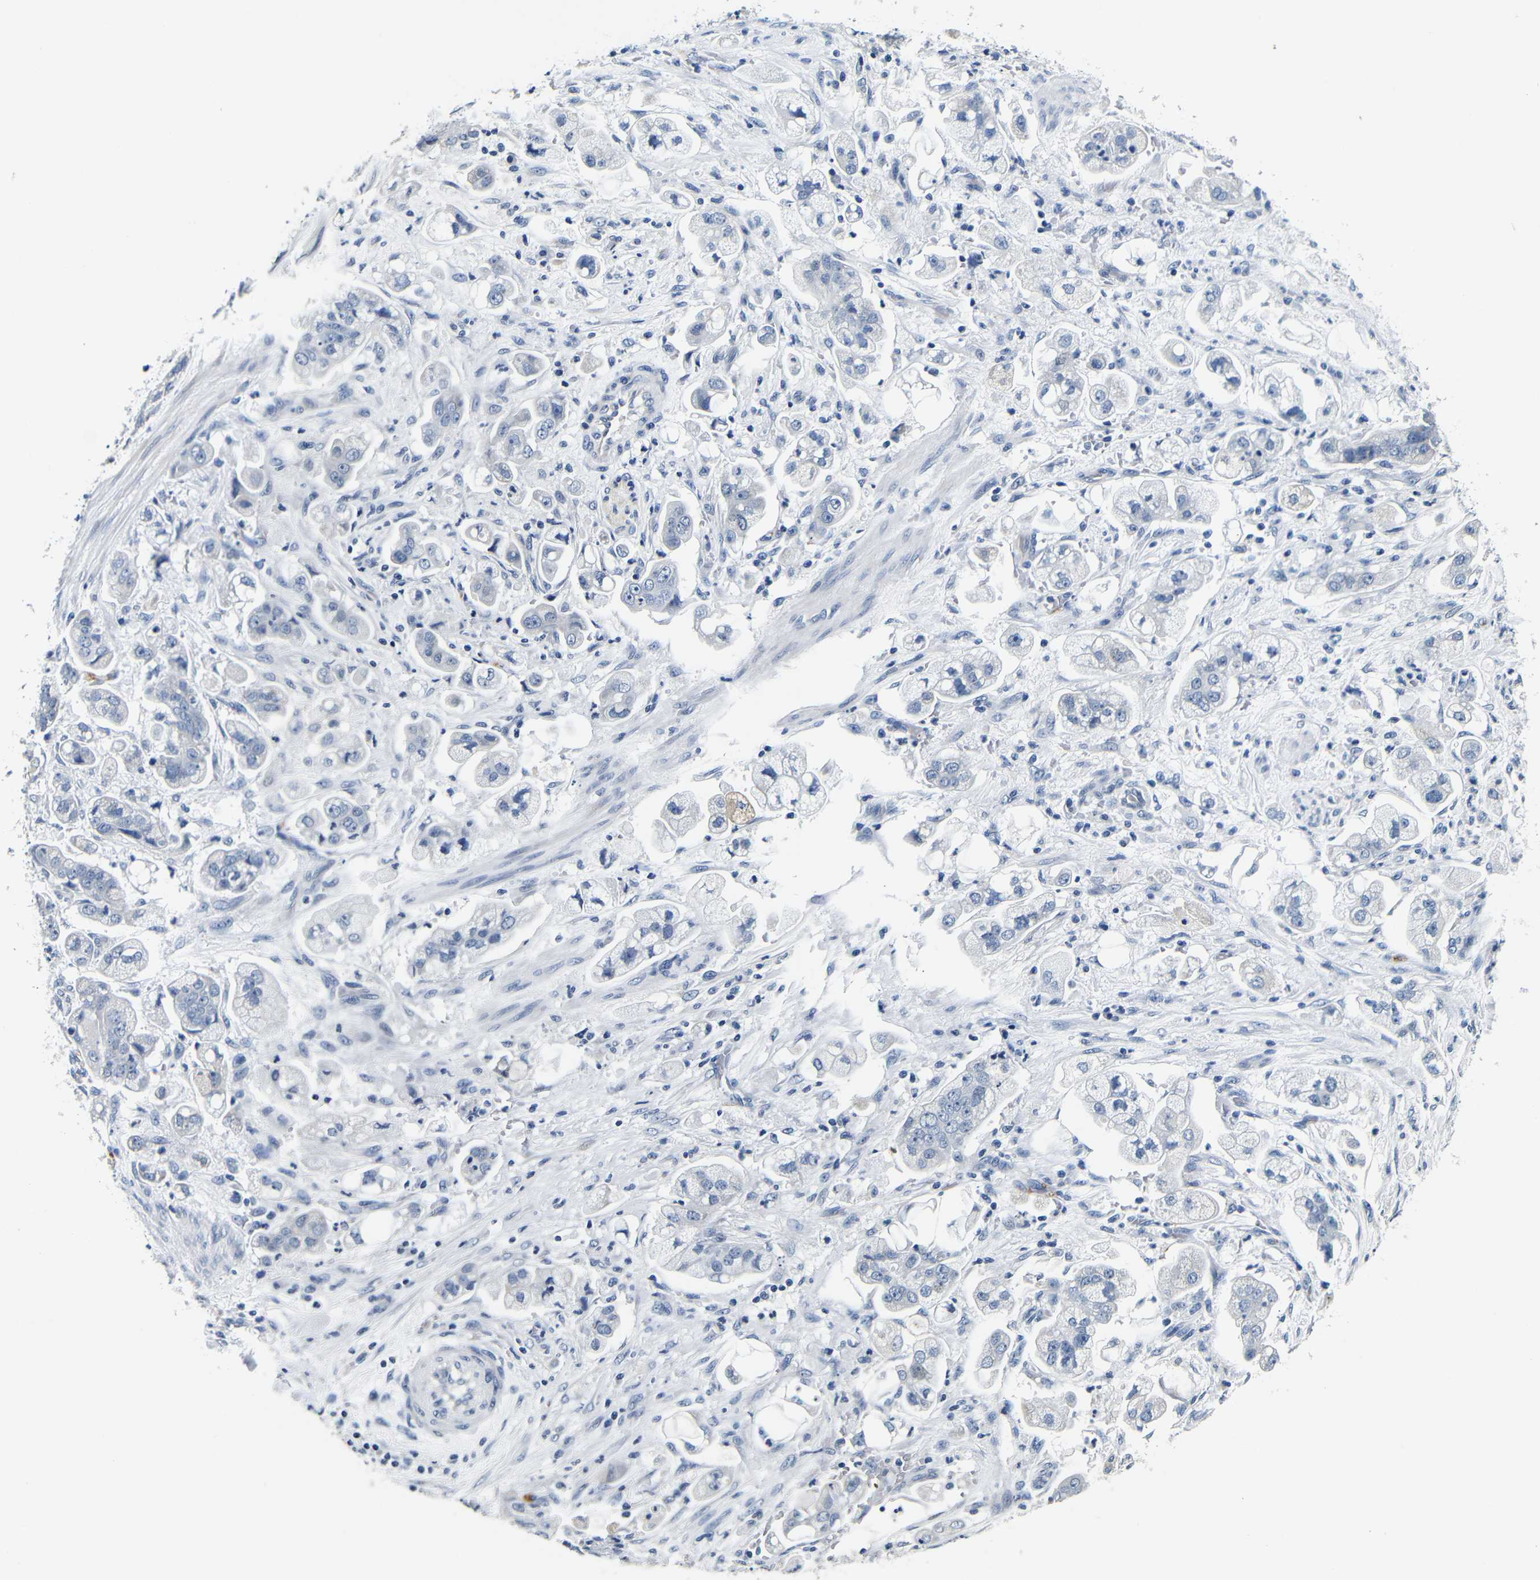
{"staining": {"intensity": "negative", "quantity": "none", "location": "none"}, "tissue": "stomach cancer", "cell_type": "Tumor cells", "image_type": "cancer", "snomed": [{"axis": "morphology", "description": "Adenocarcinoma, NOS"}, {"axis": "topography", "description": "Stomach"}], "caption": "Tumor cells are negative for brown protein staining in stomach adenocarcinoma.", "gene": "GP1BA", "patient": {"sex": "male", "age": 62}}